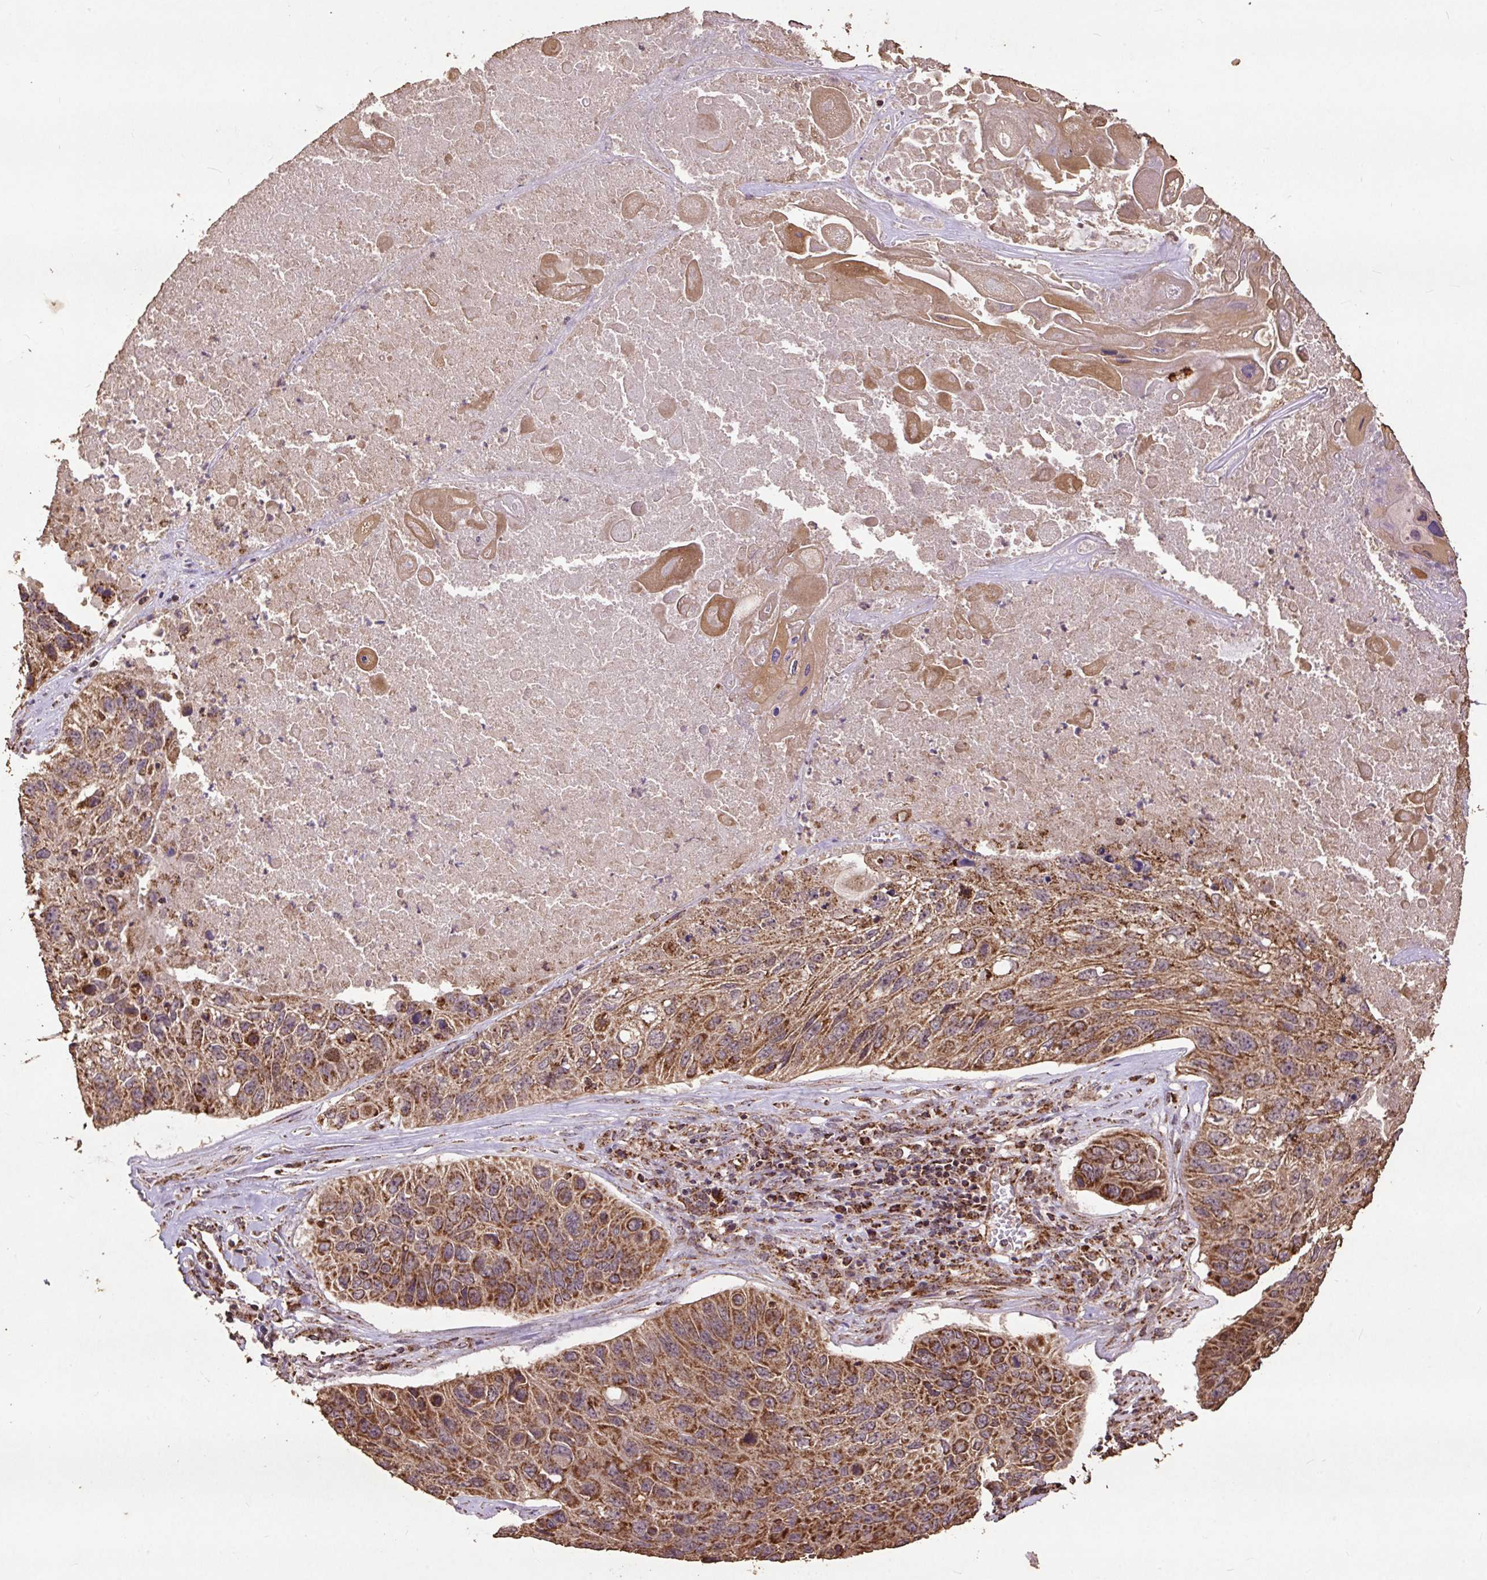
{"staining": {"intensity": "moderate", "quantity": ">75%", "location": "cytoplasmic/membranous"}, "tissue": "lung cancer", "cell_type": "Tumor cells", "image_type": "cancer", "snomed": [{"axis": "morphology", "description": "Squamous cell carcinoma, NOS"}, {"axis": "topography", "description": "Lung"}], "caption": "Immunohistochemistry photomicrograph of neoplastic tissue: human squamous cell carcinoma (lung) stained using IHC exhibits medium levels of moderate protein expression localized specifically in the cytoplasmic/membranous of tumor cells, appearing as a cytoplasmic/membranous brown color.", "gene": "ATP5F1A", "patient": {"sex": "male", "age": 61}}